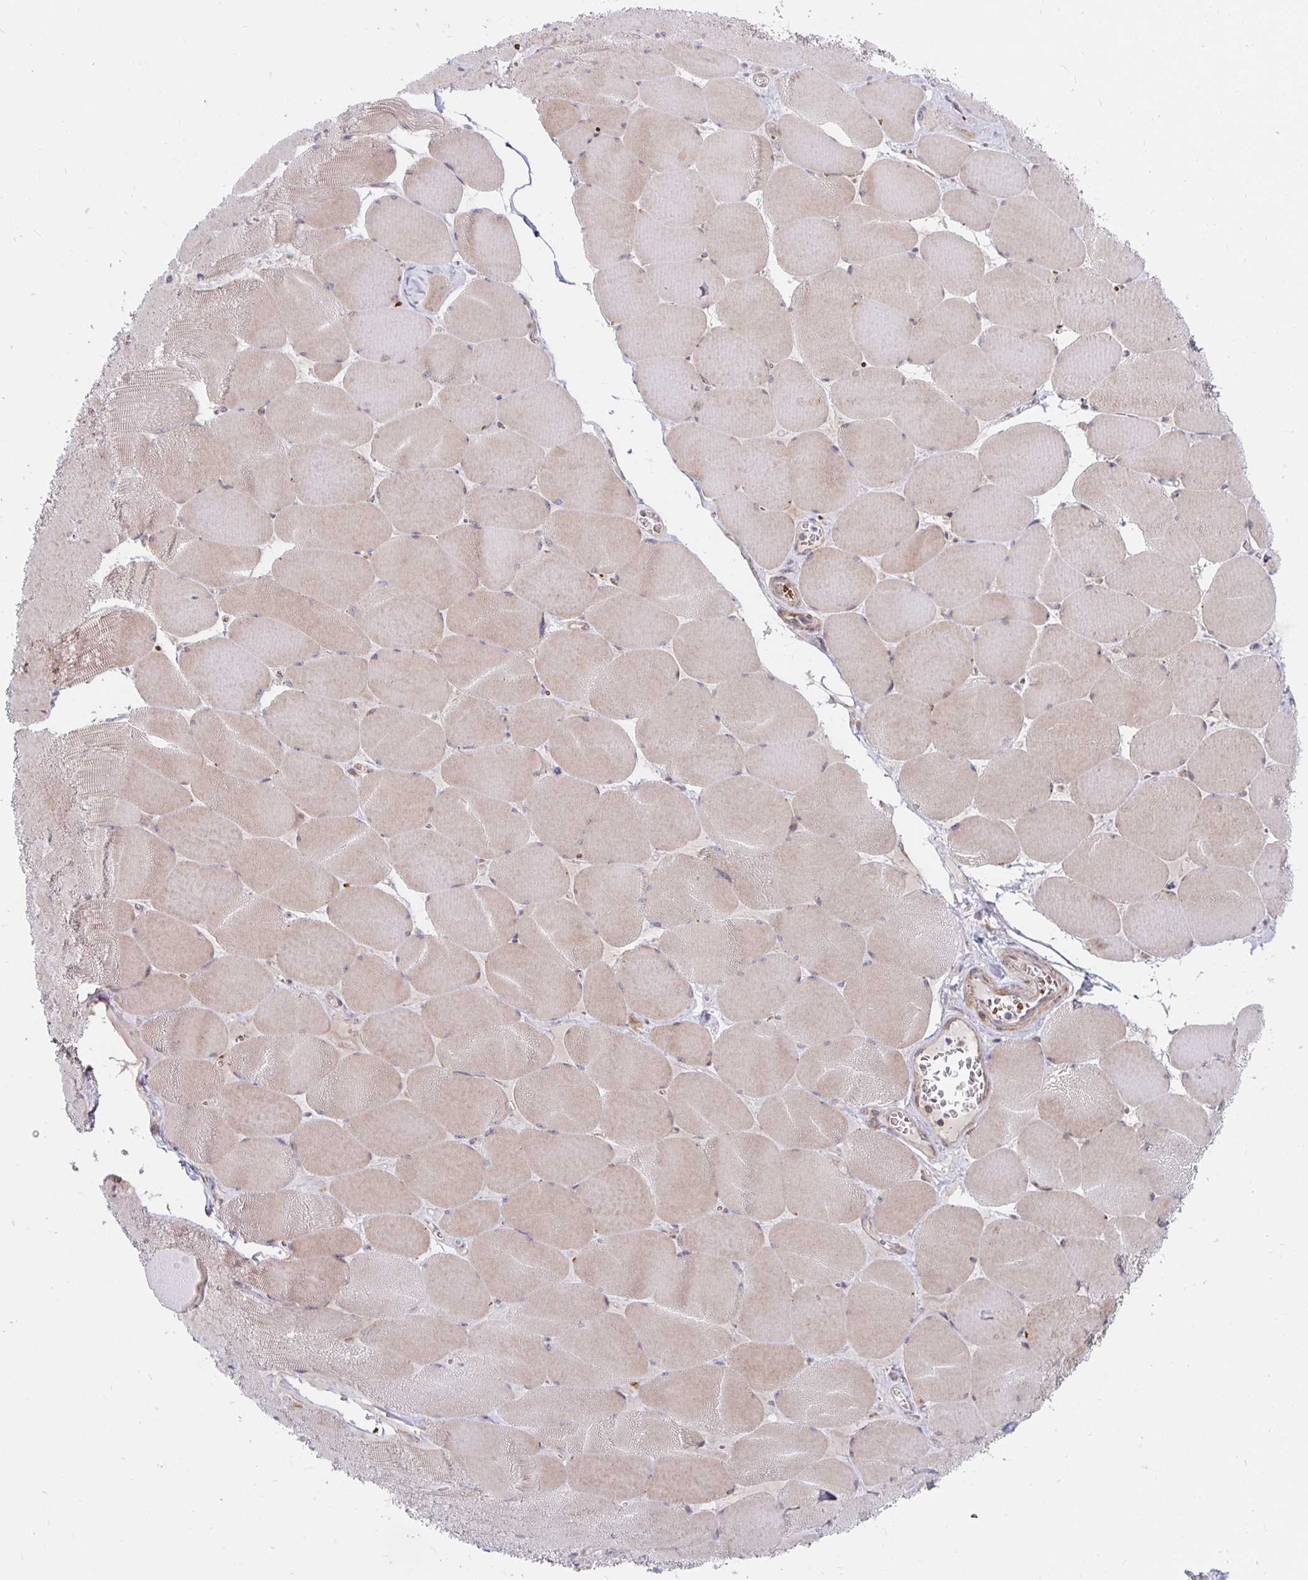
{"staining": {"intensity": "weak", "quantity": ">75%", "location": "cytoplasmic/membranous"}, "tissue": "skeletal muscle", "cell_type": "Myocytes", "image_type": "normal", "snomed": [{"axis": "morphology", "description": "Normal tissue, NOS"}, {"axis": "topography", "description": "Skeletal muscle"}], "caption": "A low amount of weak cytoplasmic/membranous staining is seen in approximately >75% of myocytes in benign skeletal muscle. The staining is performed using DAB brown chromogen to label protein expression. The nuclei are counter-stained blue using hematoxylin.", "gene": "MRPL28", "patient": {"sex": "female", "age": 75}}